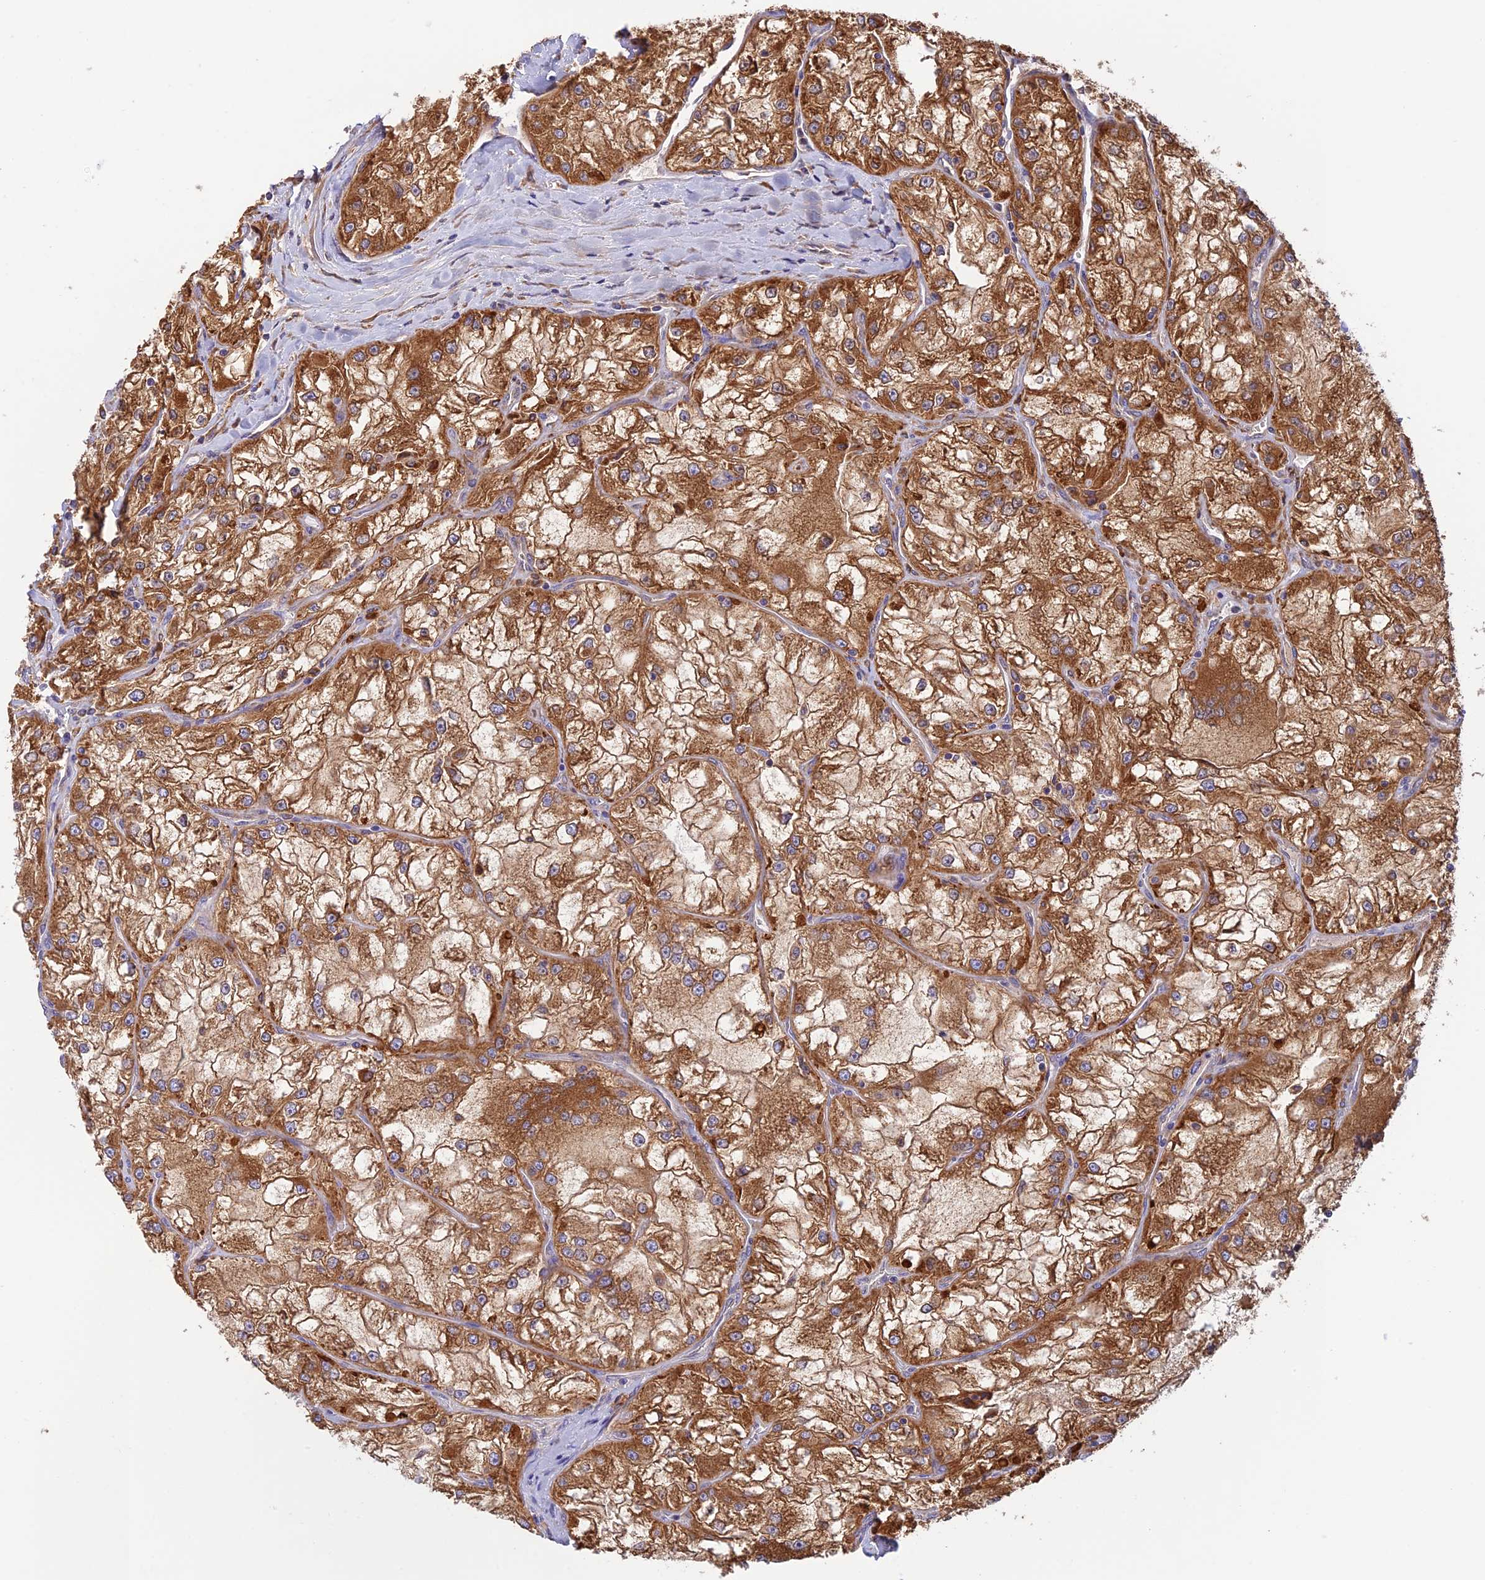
{"staining": {"intensity": "strong", "quantity": ">75%", "location": "cytoplasmic/membranous"}, "tissue": "renal cancer", "cell_type": "Tumor cells", "image_type": "cancer", "snomed": [{"axis": "morphology", "description": "Adenocarcinoma, NOS"}, {"axis": "topography", "description": "Kidney"}], "caption": "Renal cancer stained with DAB (3,3'-diaminobenzidine) immunohistochemistry (IHC) reveals high levels of strong cytoplasmic/membranous positivity in about >75% of tumor cells.", "gene": "VKORC1", "patient": {"sex": "female", "age": 72}}